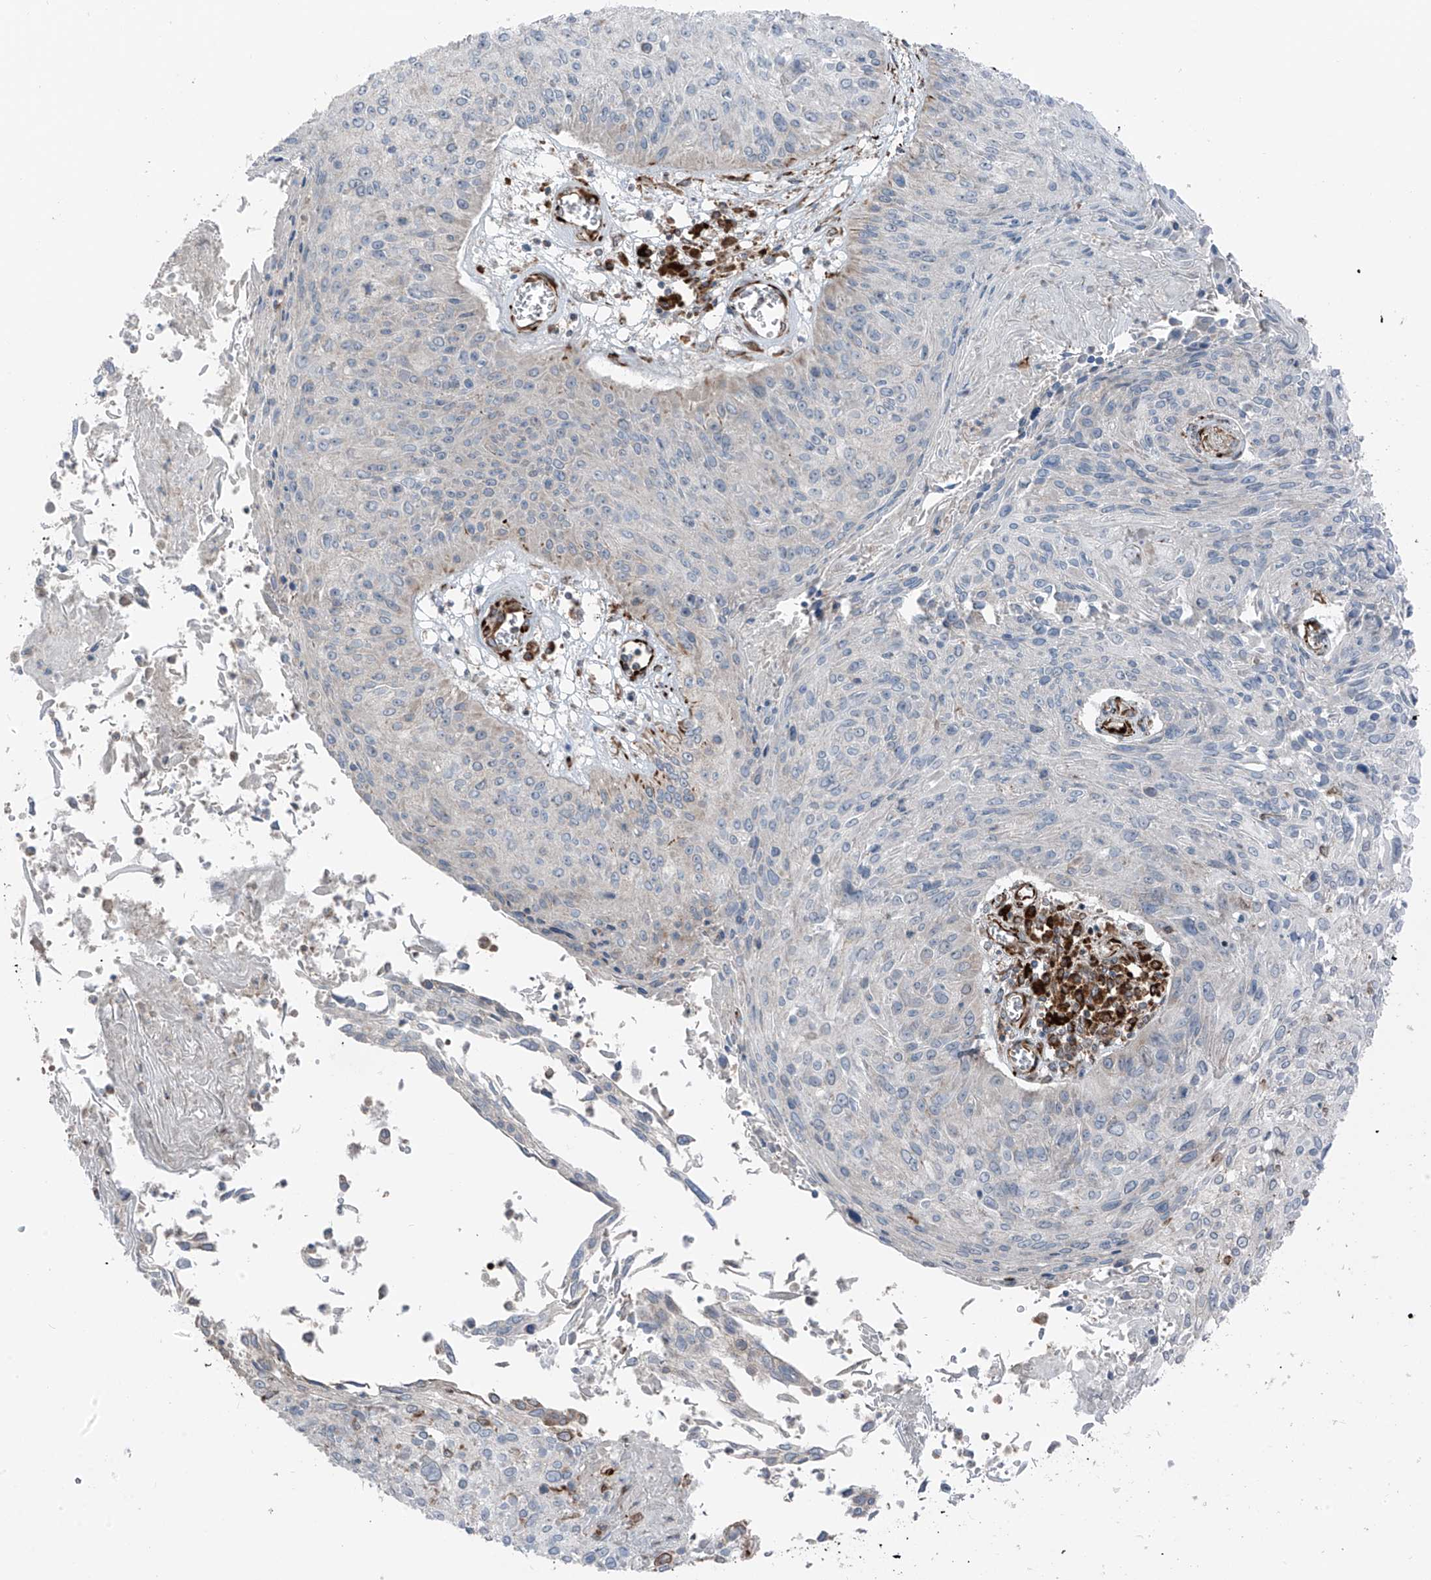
{"staining": {"intensity": "negative", "quantity": "none", "location": "none"}, "tissue": "cervical cancer", "cell_type": "Tumor cells", "image_type": "cancer", "snomed": [{"axis": "morphology", "description": "Squamous cell carcinoma, NOS"}, {"axis": "topography", "description": "Cervix"}], "caption": "This is an IHC image of human cervical squamous cell carcinoma. There is no staining in tumor cells.", "gene": "ERLEC1", "patient": {"sex": "female", "age": 51}}